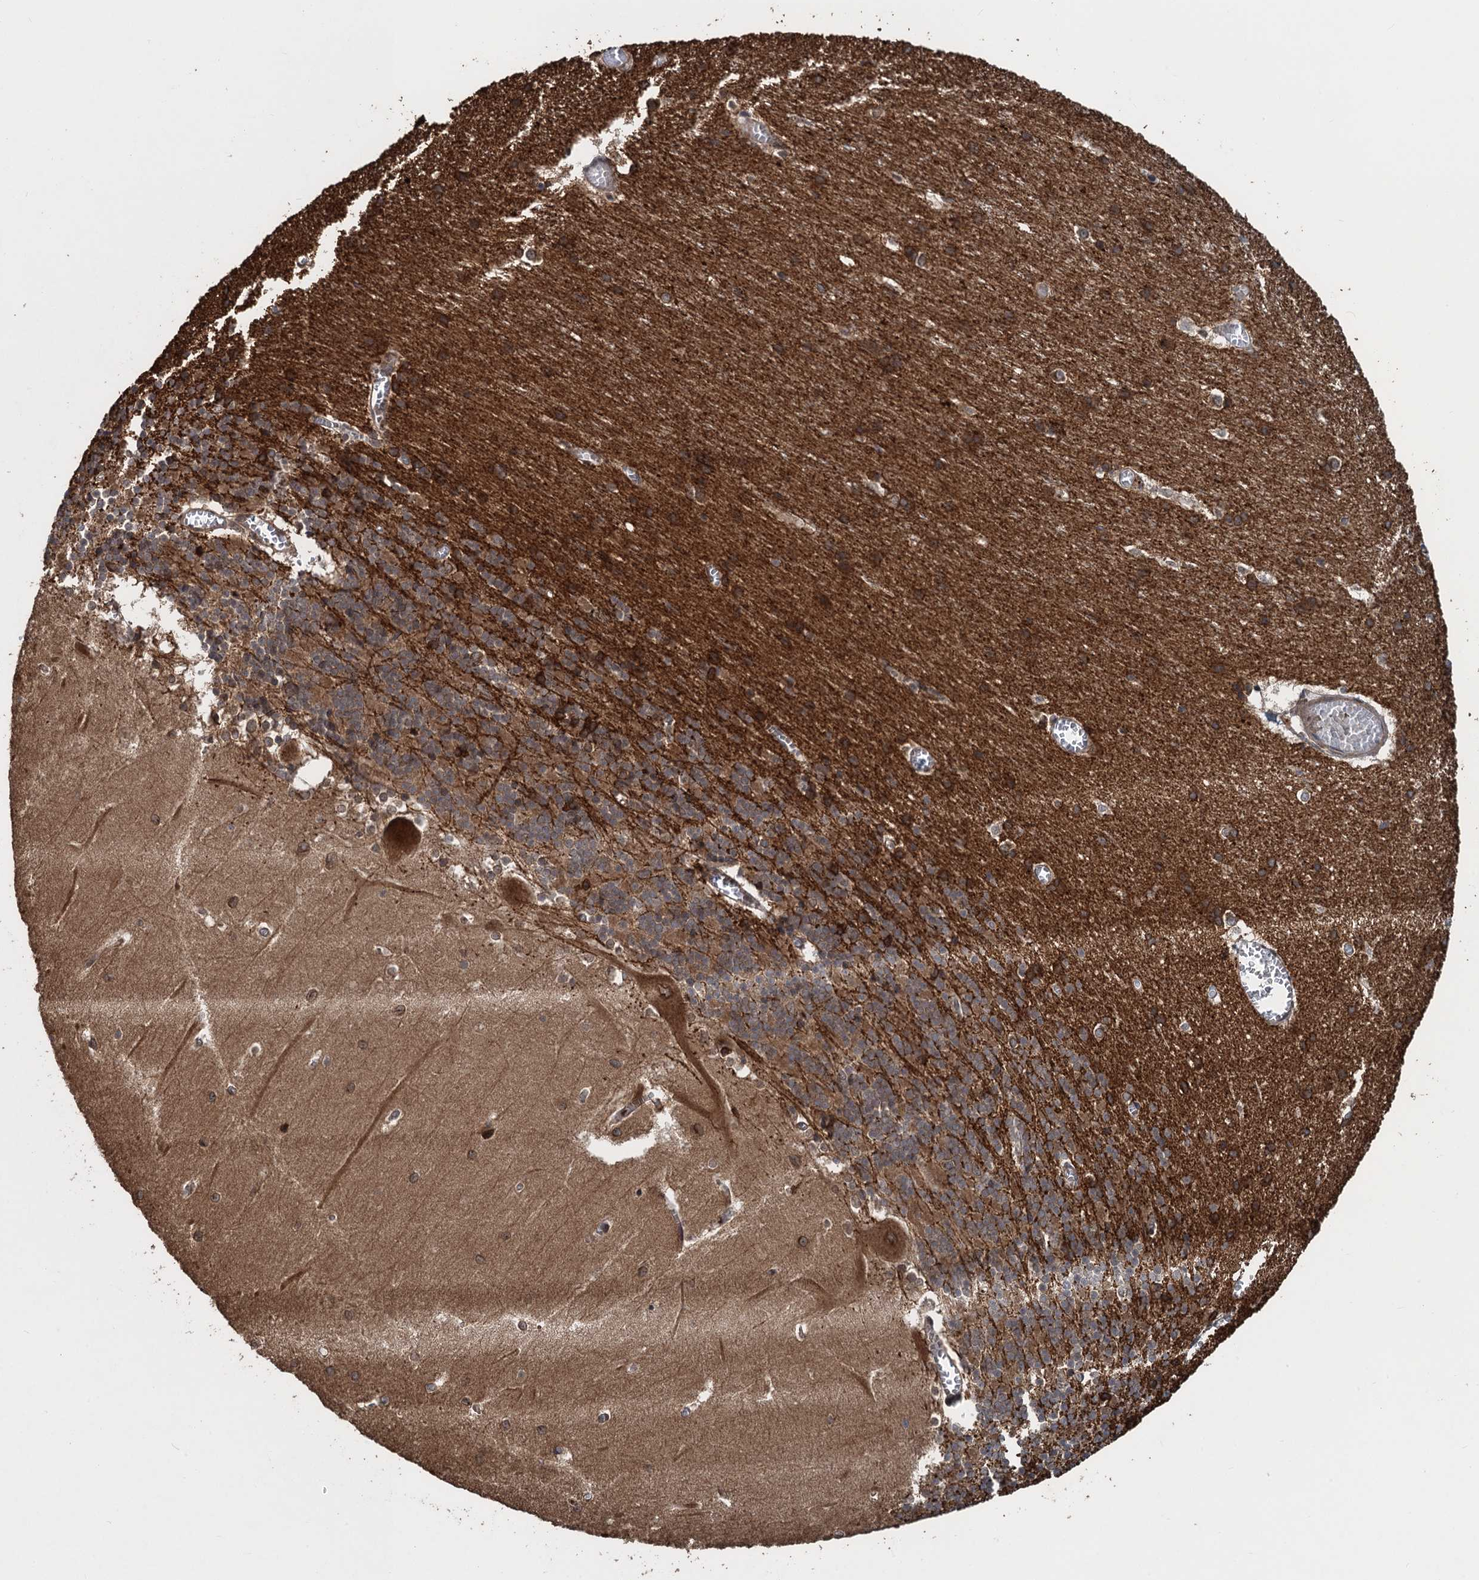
{"staining": {"intensity": "moderate", "quantity": "25%-75%", "location": "cytoplasmic/membranous"}, "tissue": "cerebellum", "cell_type": "Cells in granular layer", "image_type": "normal", "snomed": [{"axis": "morphology", "description": "Normal tissue, NOS"}, {"axis": "topography", "description": "Cerebellum"}], "caption": "IHC of benign cerebellum exhibits medium levels of moderate cytoplasmic/membranous expression in approximately 25%-75% of cells in granular layer. The protein of interest is shown in brown color, while the nuclei are stained blue.", "gene": "GLE1", "patient": {"sex": "male", "age": 37}}